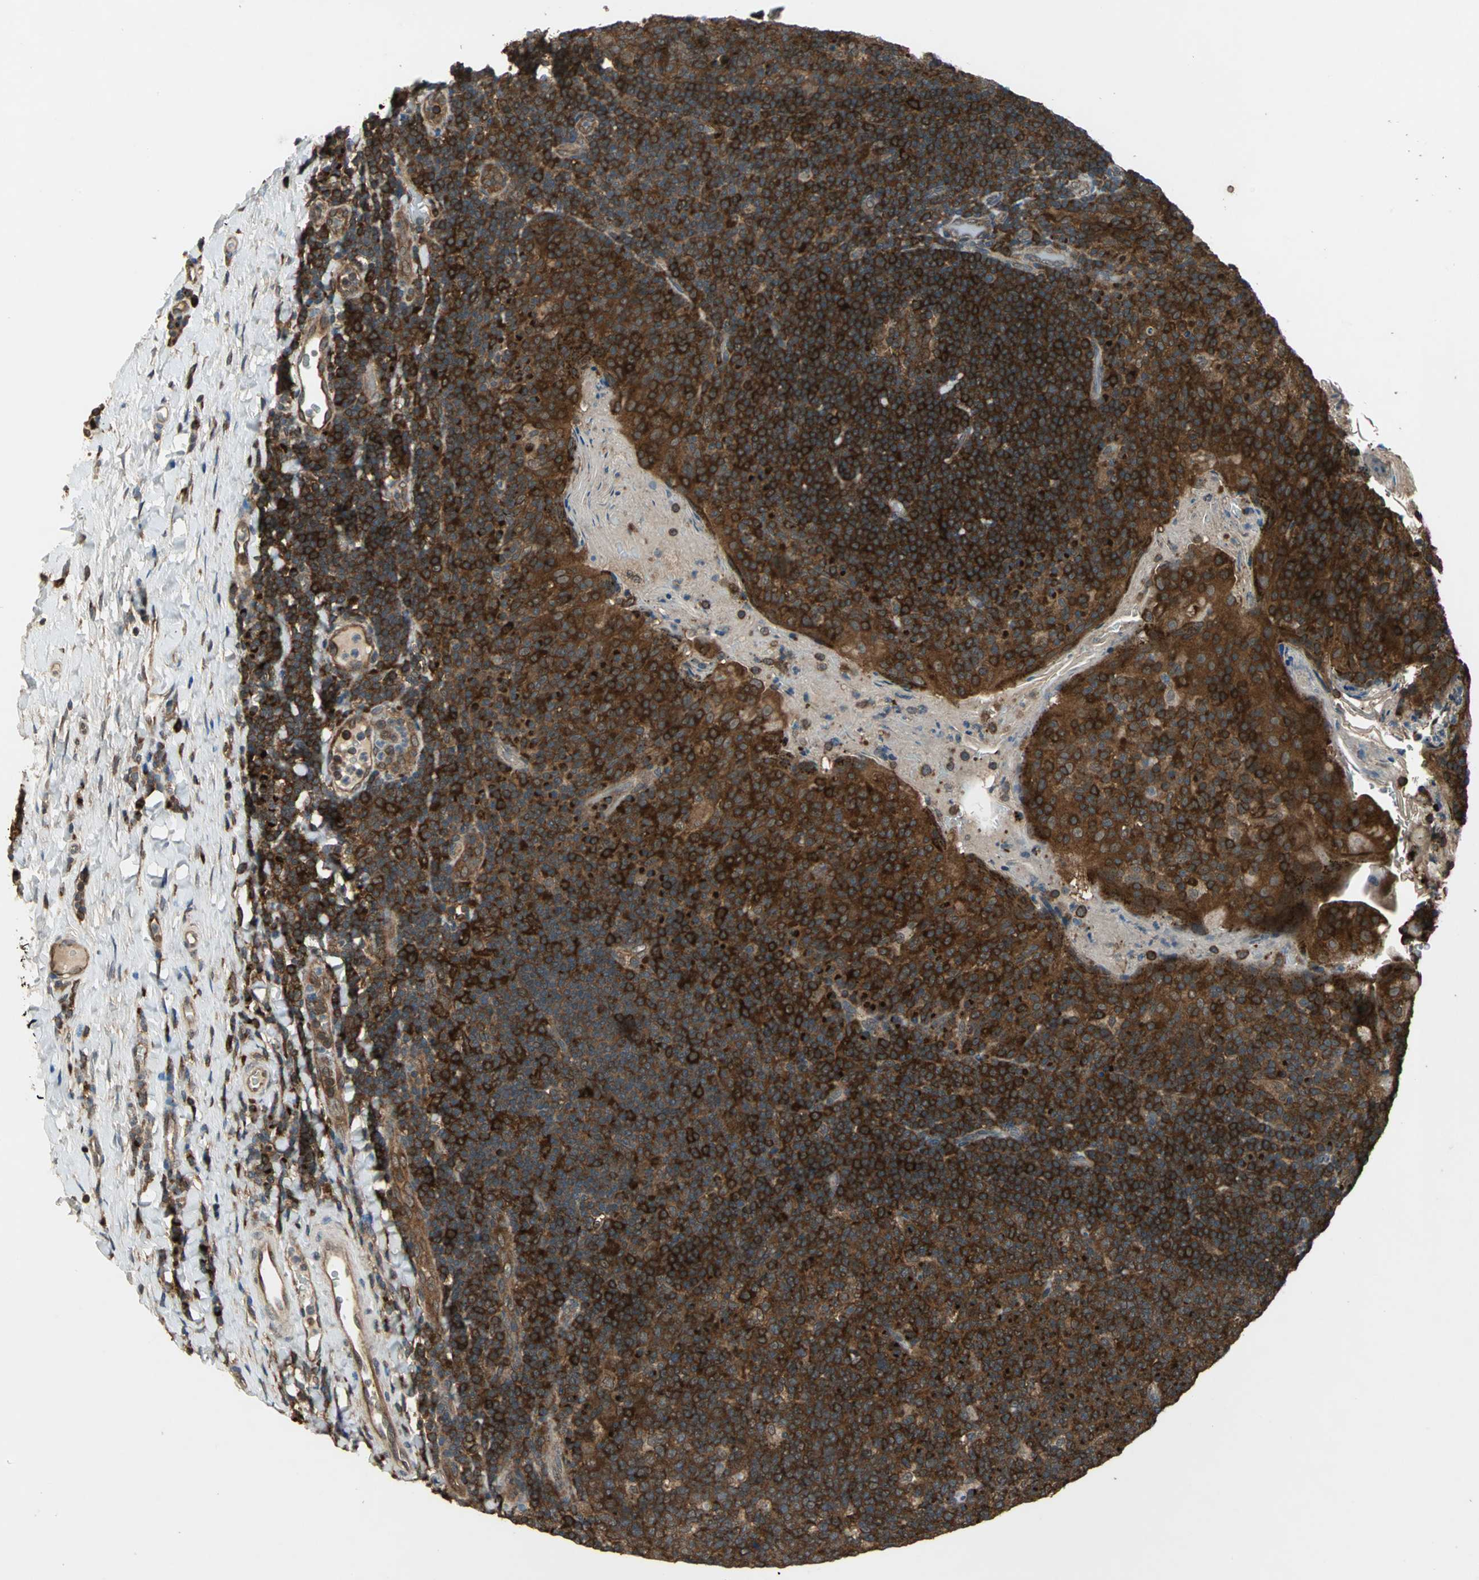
{"staining": {"intensity": "strong", "quantity": ">75%", "location": "cytoplasmic/membranous"}, "tissue": "tonsil", "cell_type": "Germinal center cells", "image_type": "normal", "snomed": [{"axis": "morphology", "description": "Normal tissue, NOS"}, {"axis": "topography", "description": "Tonsil"}], "caption": "Human tonsil stained with a brown dye displays strong cytoplasmic/membranous positive expression in approximately >75% of germinal center cells.", "gene": "NFKBIE", "patient": {"sex": "male", "age": 17}}